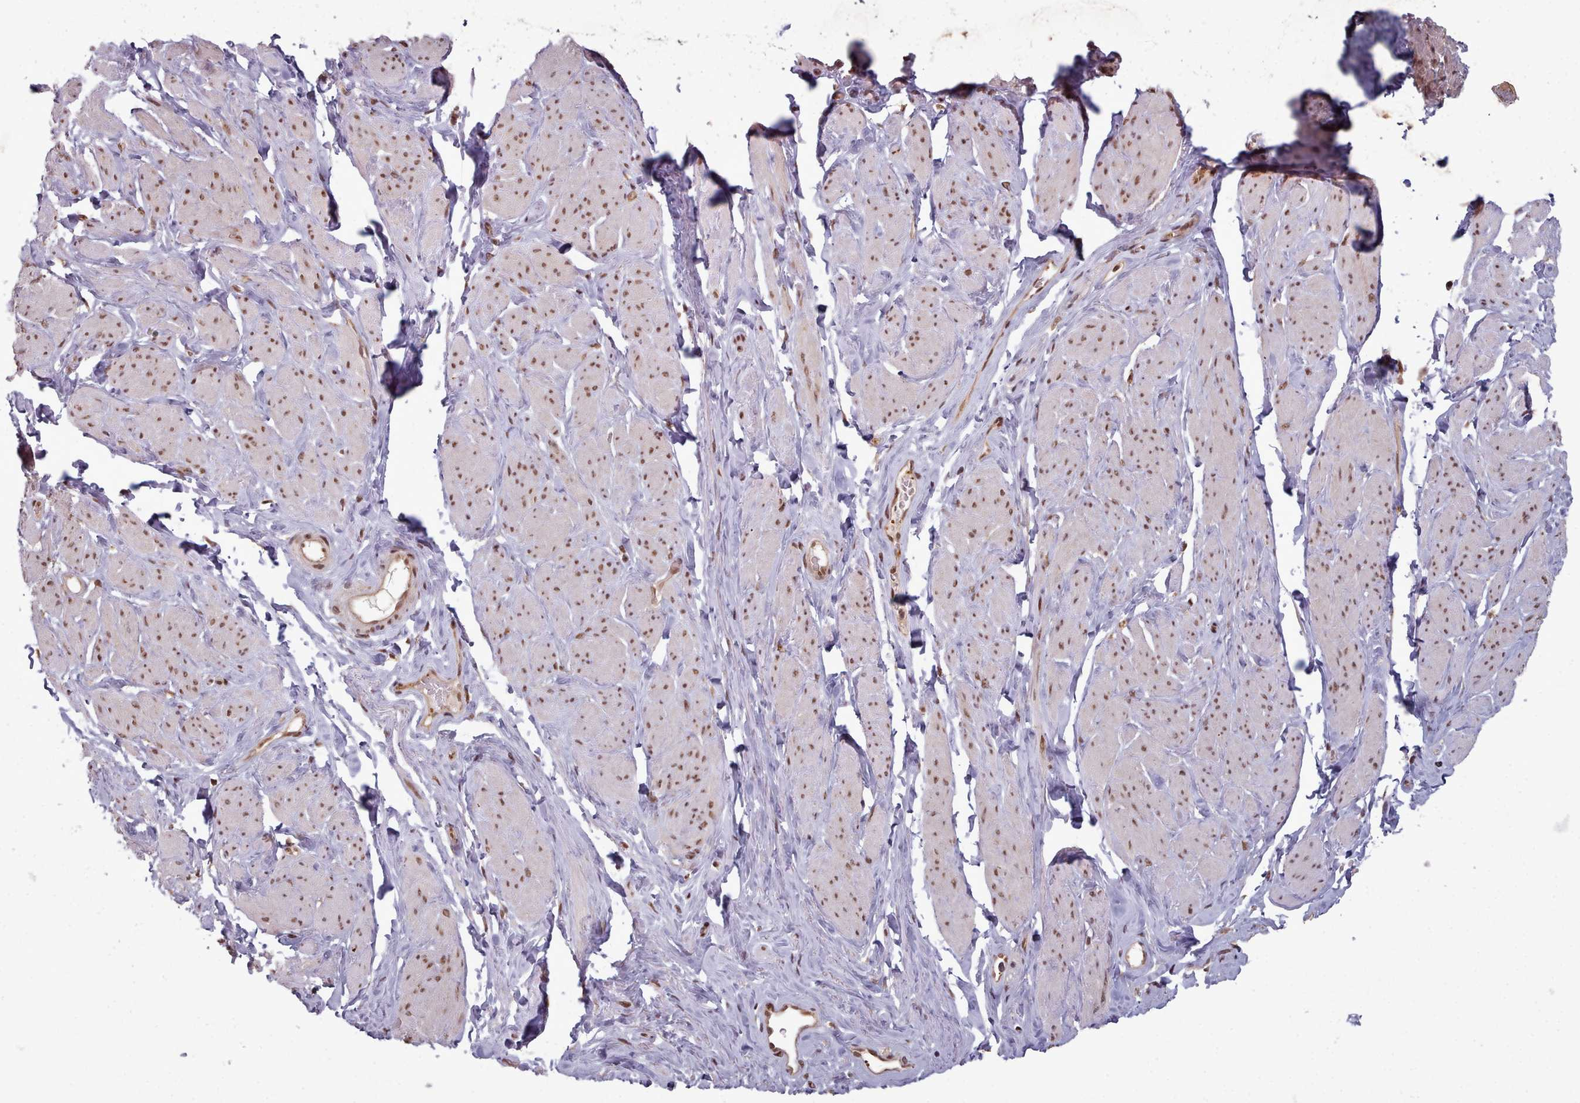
{"staining": {"intensity": "weak", "quantity": ">75%", "location": "nuclear"}, "tissue": "smooth muscle", "cell_type": "Smooth muscle cells", "image_type": "normal", "snomed": [{"axis": "morphology", "description": "Normal tissue, NOS"}, {"axis": "topography", "description": "Smooth muscle"}, {"axis": "topography", "description": "Peripheral nerve tissue"}], "caption": "Smooth muscle stained with DAB (3,3'-diaminobenzidine) immunohistochemistry (IHC) reveals low levels of weak nuclear expression in approximately >75% of smooth muscle cells.", "gene": "DHX8", "patient": {"sex": "male", "age": 69}}